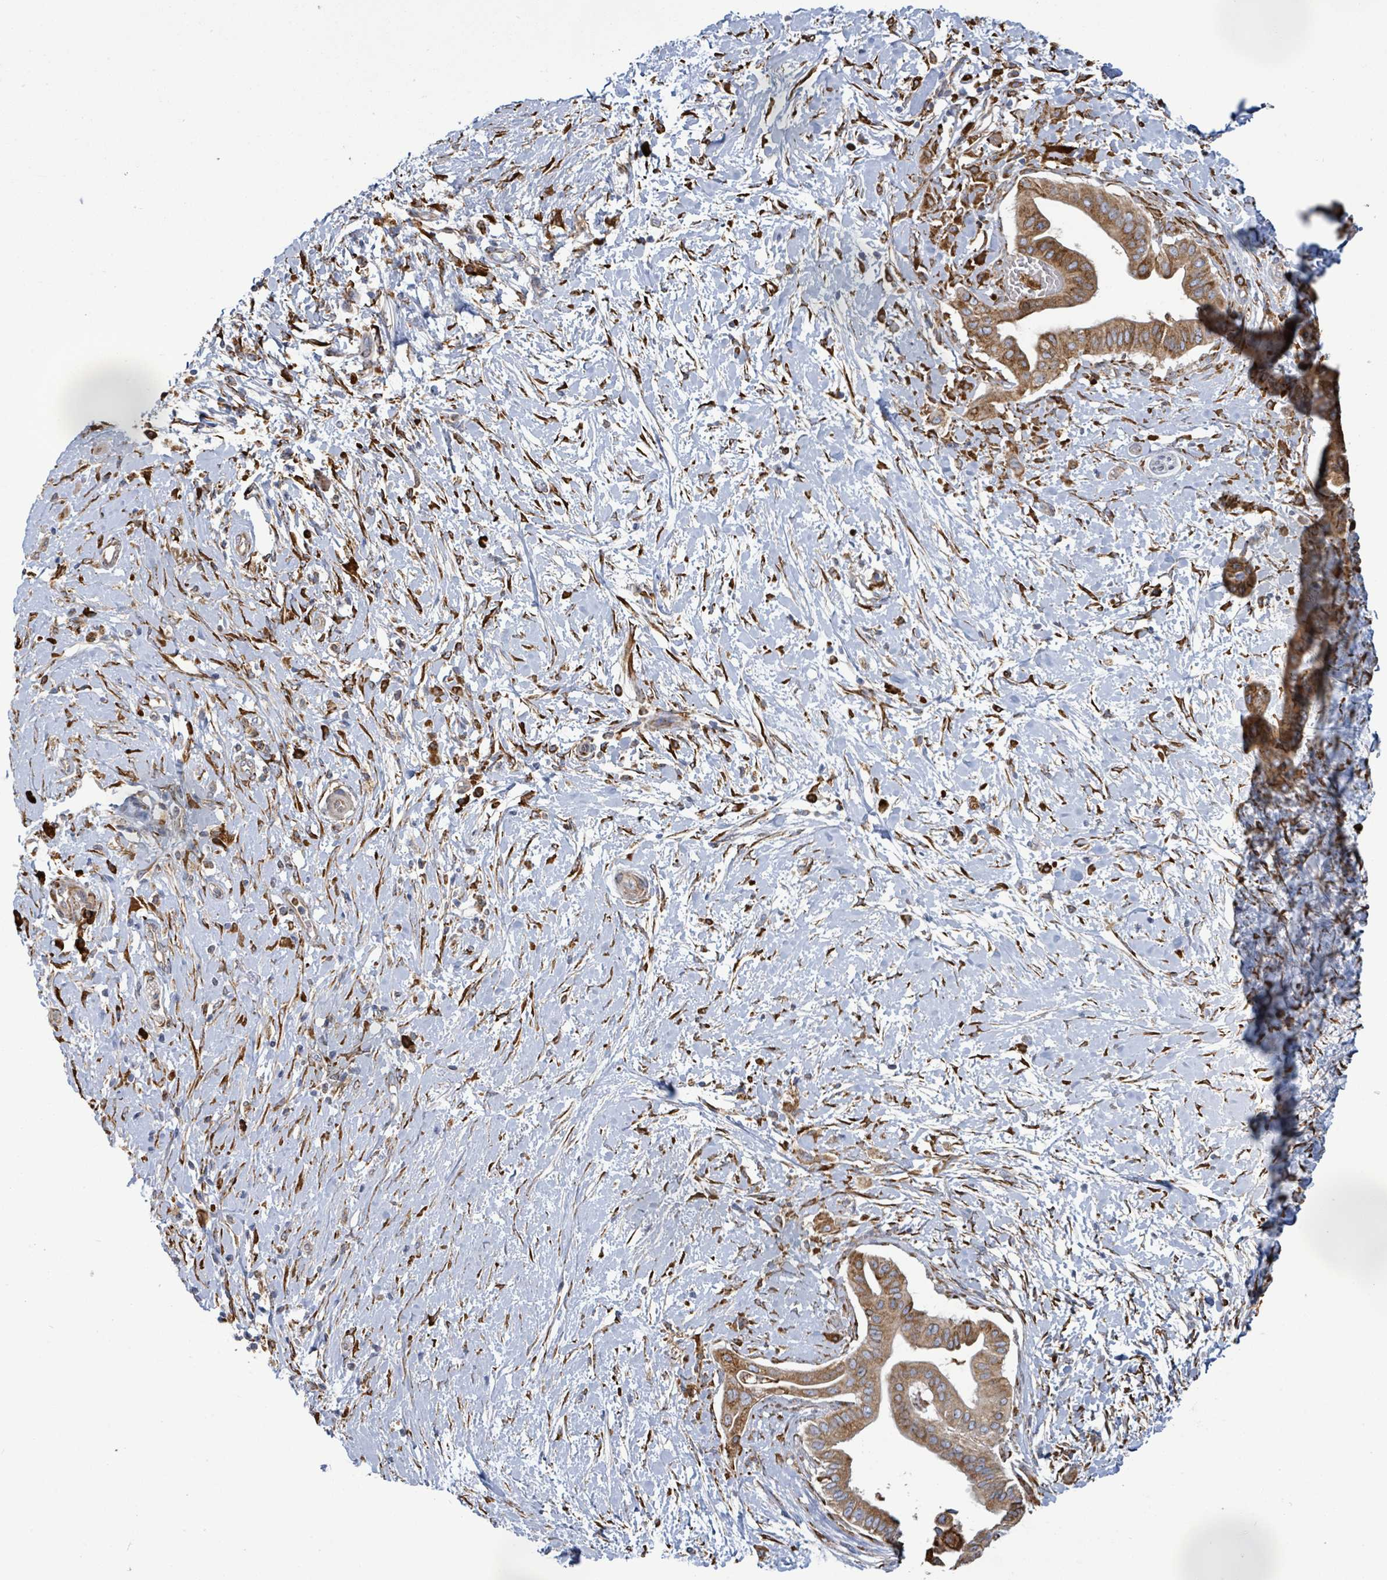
{"staining": {"intensity": "moderate", "quantity": ">75%", "location": "cytoplasmic/membranous"}, "tissue": "pancreatic cancer", "cell_type": "Tumor cells", "image_type": "cancer", "snomed": [{"axis": "morphology", "description": "Adenocarcinoma, NOS"}, {"axis": "topography", "description": "Pancreas"}], "caption": "Immunohistochemical staining of pancreatic cancer exhibits medium levels of moderate cytoplasmic/membranous positivity in about >75% of tumor cells.", "gene": "RFPL4A", "patient": {"sex": "male", "age": 68}}